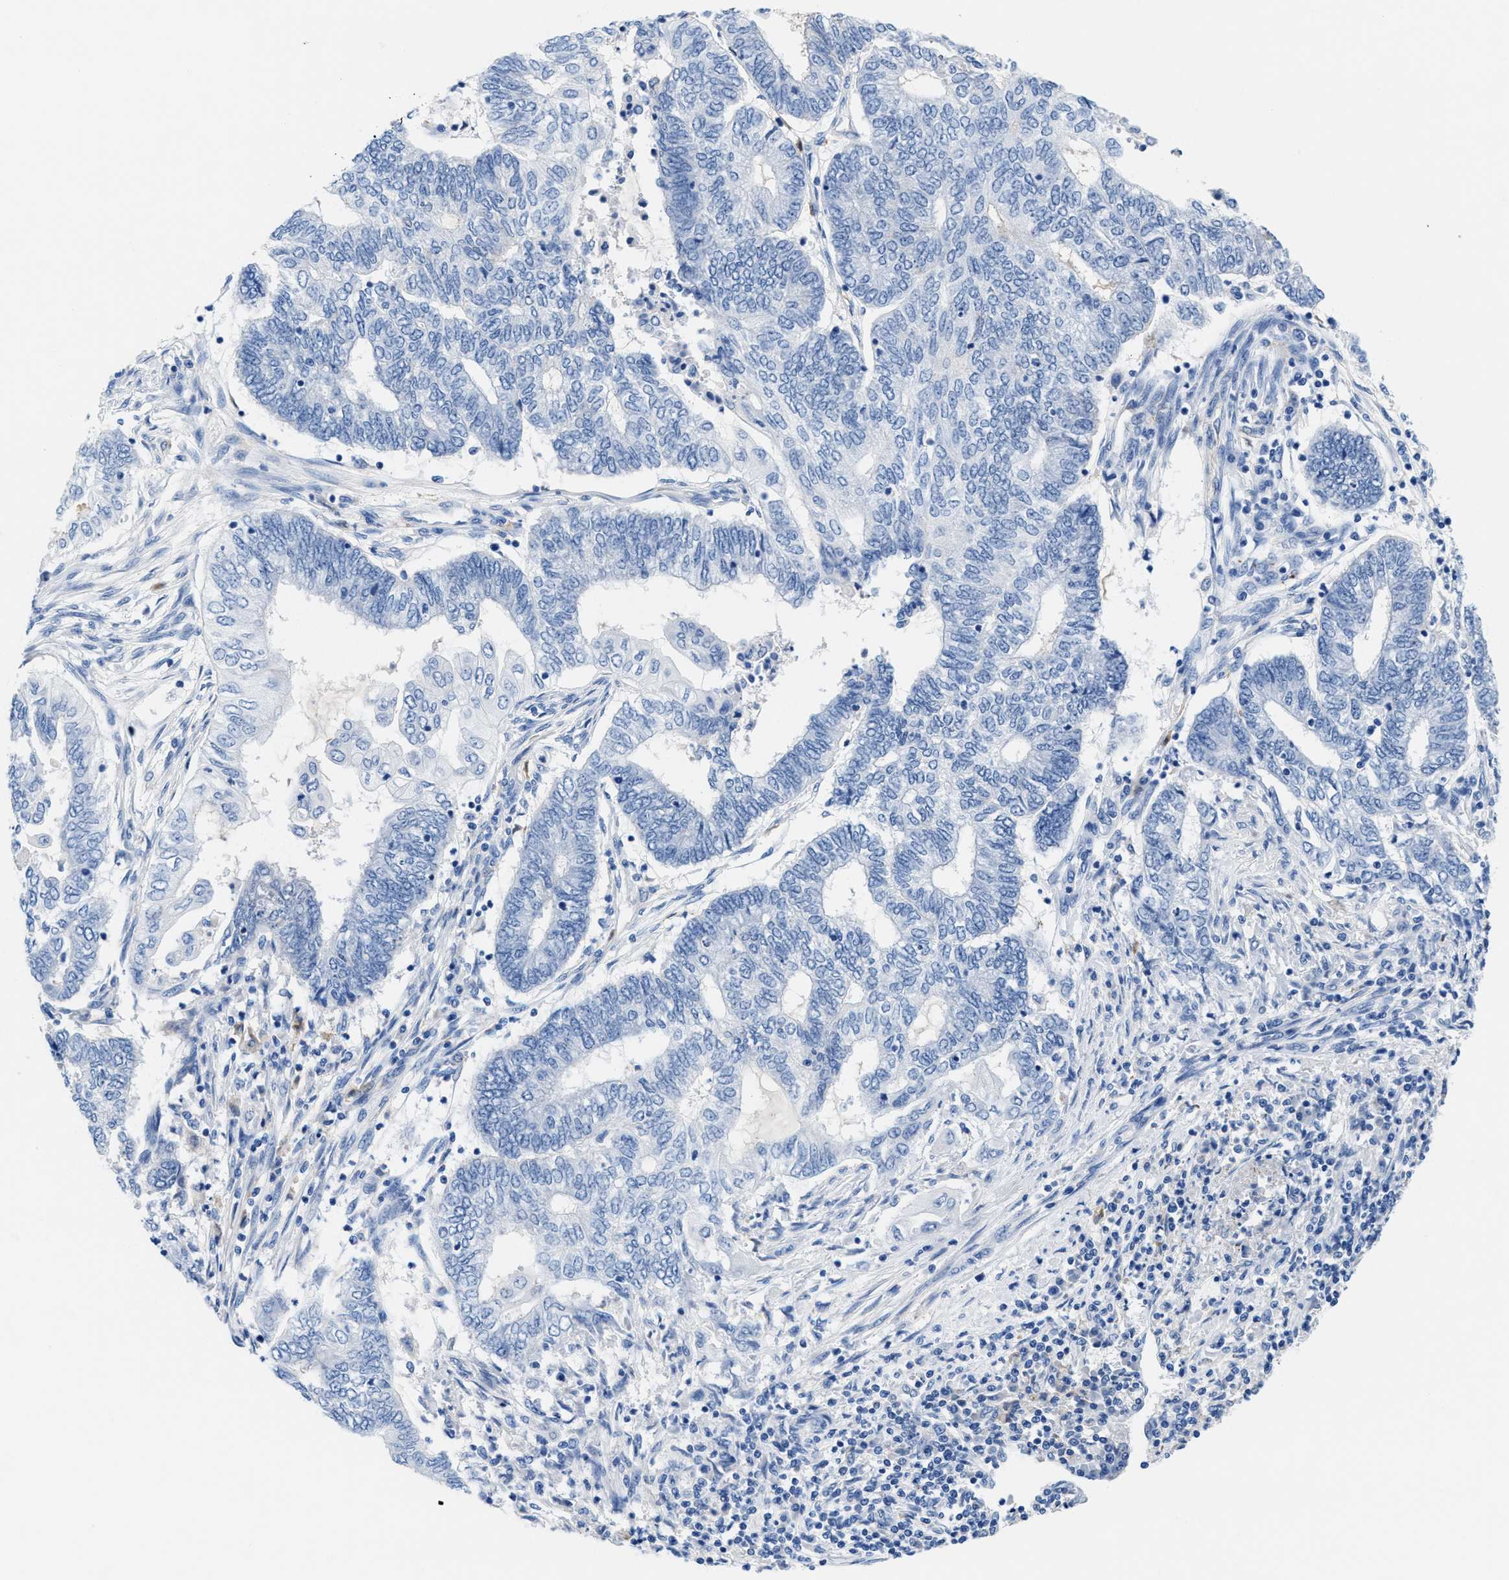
{"staining": {"intensity": "negative", "quantity": "none", "location": "none"}, "tissue": "endometrial cancer", "cell_type": "Tumor cells", "image_type": "cancer", "snomed": [{"axis": "morphology", "description": "Adenocarcinoma, NOS"}, {"axis": "topography", "description": "Uterus"}, {"axis": "topography", "description": "Endometrium"}], "caption": "Protein analysis of endometrial cancer reveals no significant expression in tumor cells.", "gene": "SLFN13", "patient": {"sex": "female", "age": 70}}